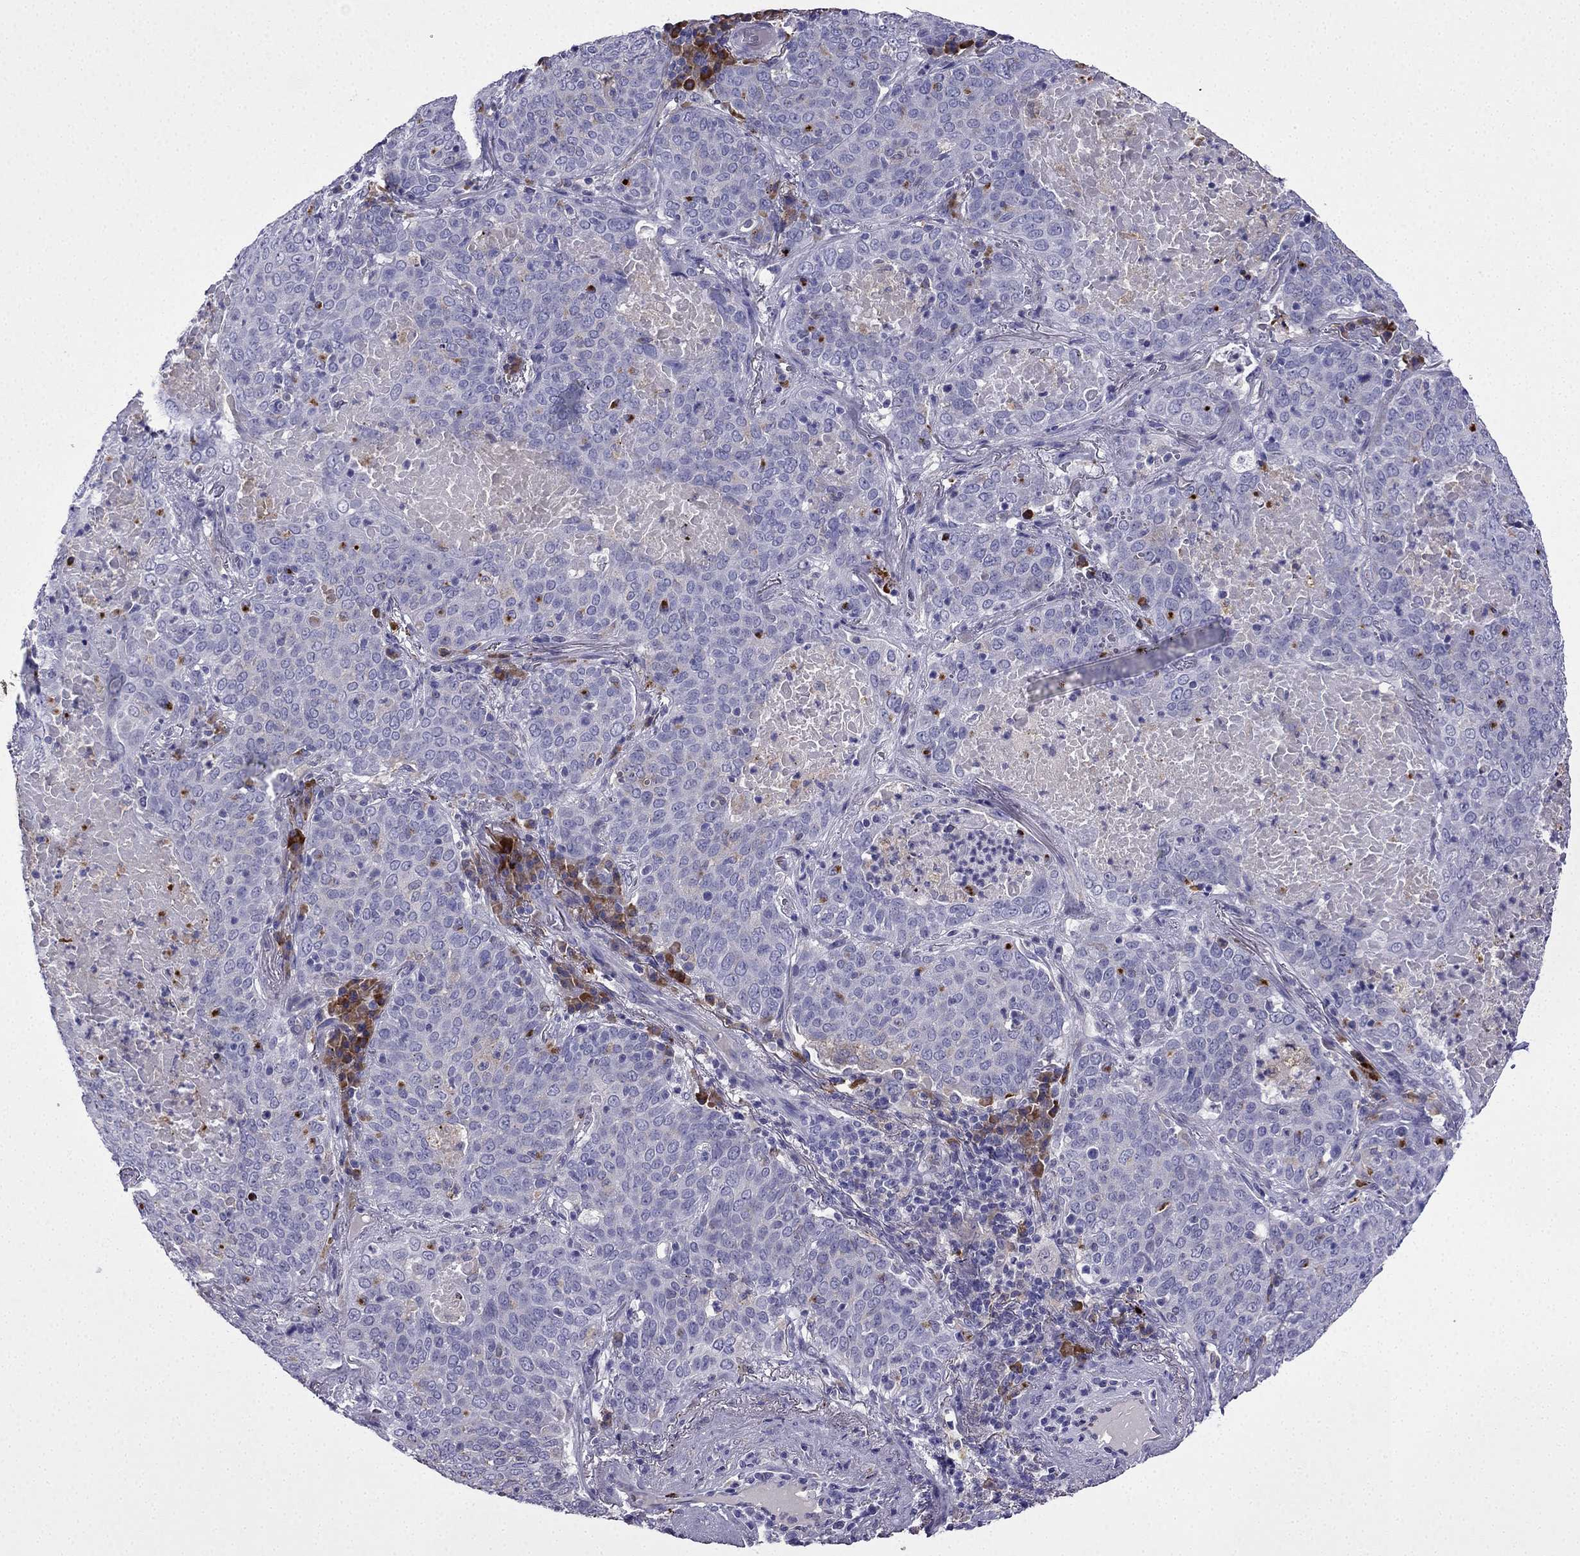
{"staining": {"intensity": "negative", "quantity": "none", "location": "none"}, "tissue": "lung cancer", "cell_type": "Tumor cells", "image_type": "cancer", "snomed": [{"axis": "morphology", "description": "Squamous cell carcinoma, NOS"}, {"axis": "topography", "description": "Lung"}], "caption": "This is an immunohistochemistry micrograph of human lung squamous cell carcinoma. There is no staining in tumor cells.", "gene": "TSSK4", "patient": {"sex": "male", "age": 82}}